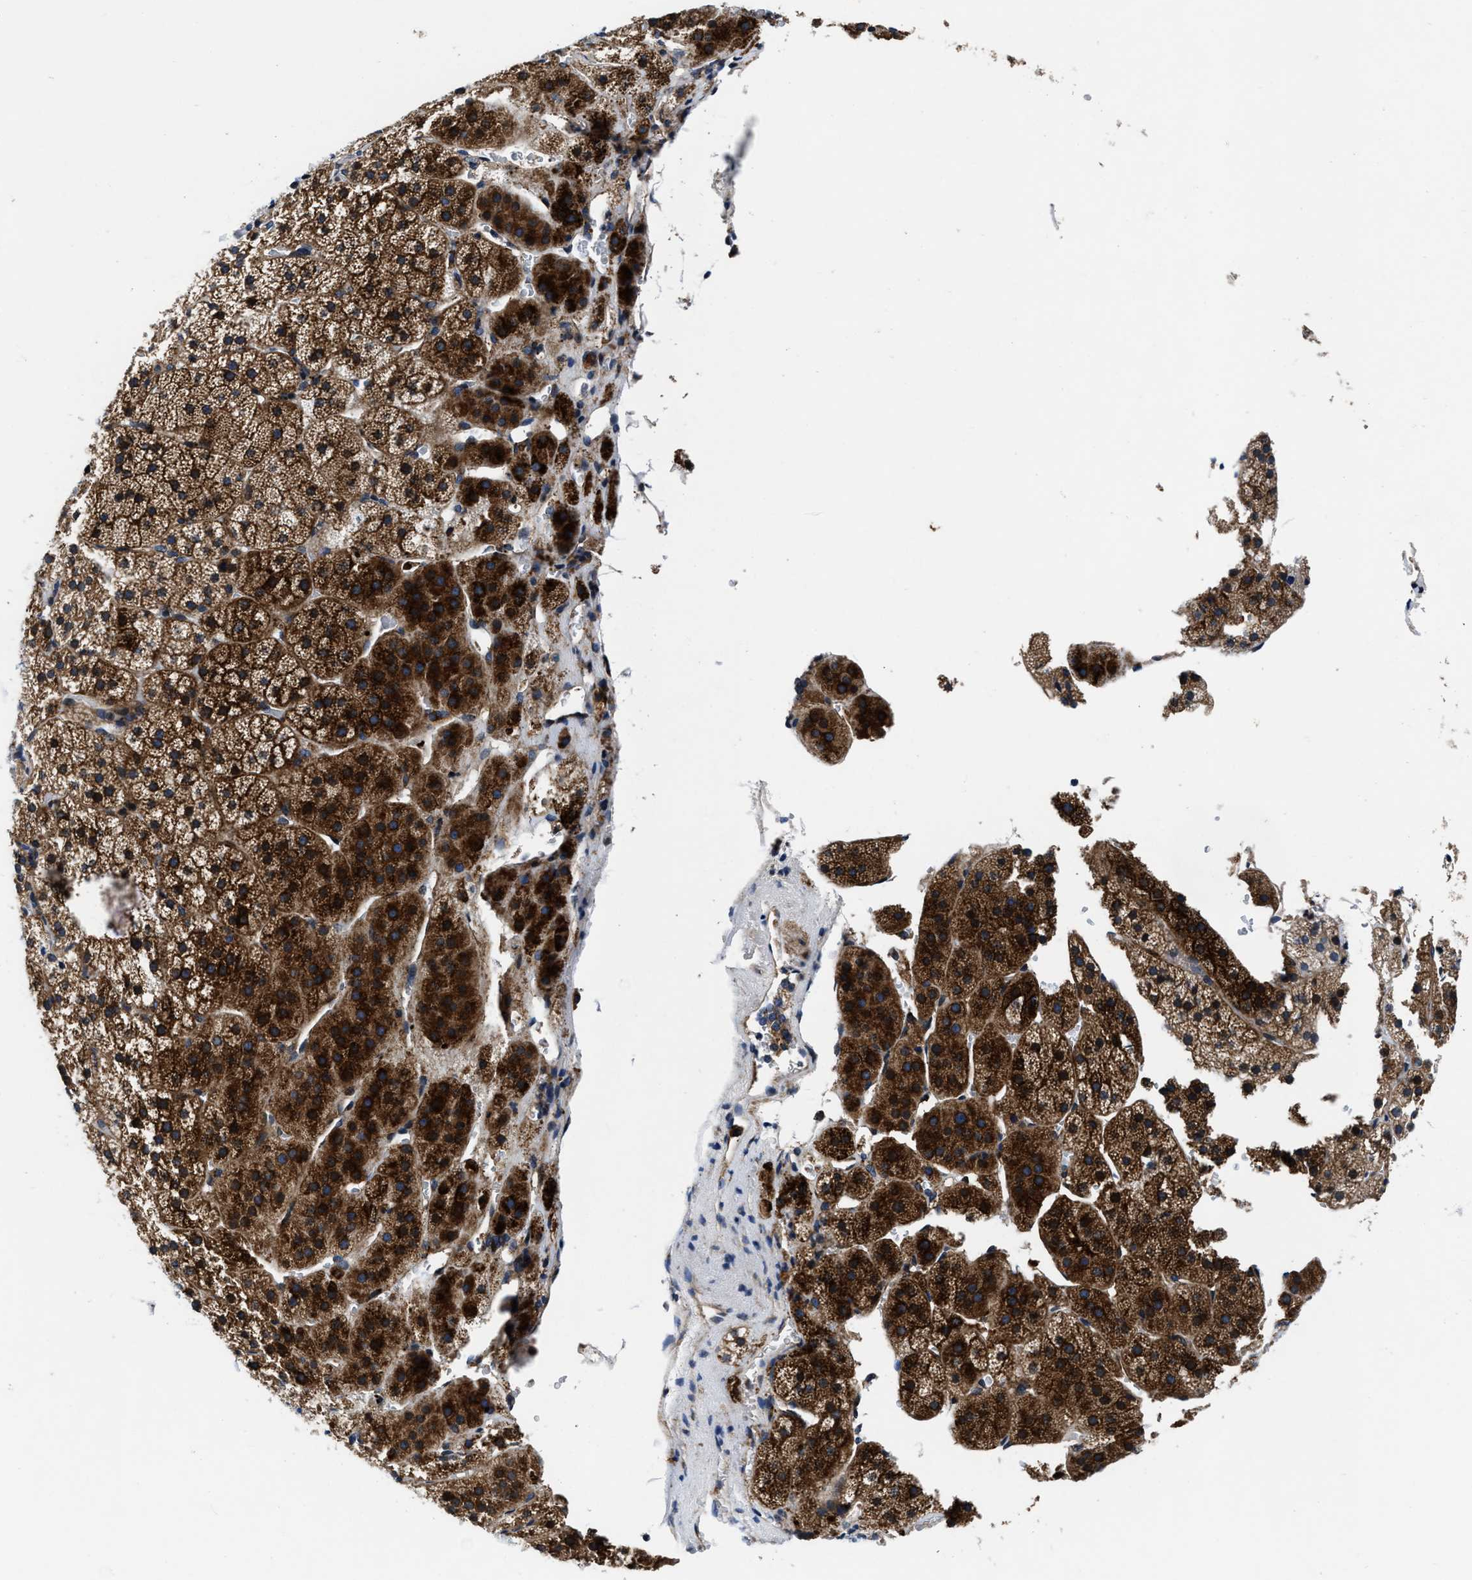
{"staining": {"intensity": "strong", "quantity": ">75%", "location": "cytoplasmic/membranous"}, "tissue": "adrenal gland", "cell_type": "Glandular cells", "image_type": "normal", "snomed": [{"axis": "morphology", "description": "Normal tissue, NOS"}, {"axis": "topography", "description": "Adrenal gland"}], "caption": "Strong cytoplasmic/membranous staining for a protein is appreciated in approximately >75% of glandular cells of benign adrenal gland using IHC.", "gene": "C2orf66", "patient": {"sex": "female", "age": 44}}